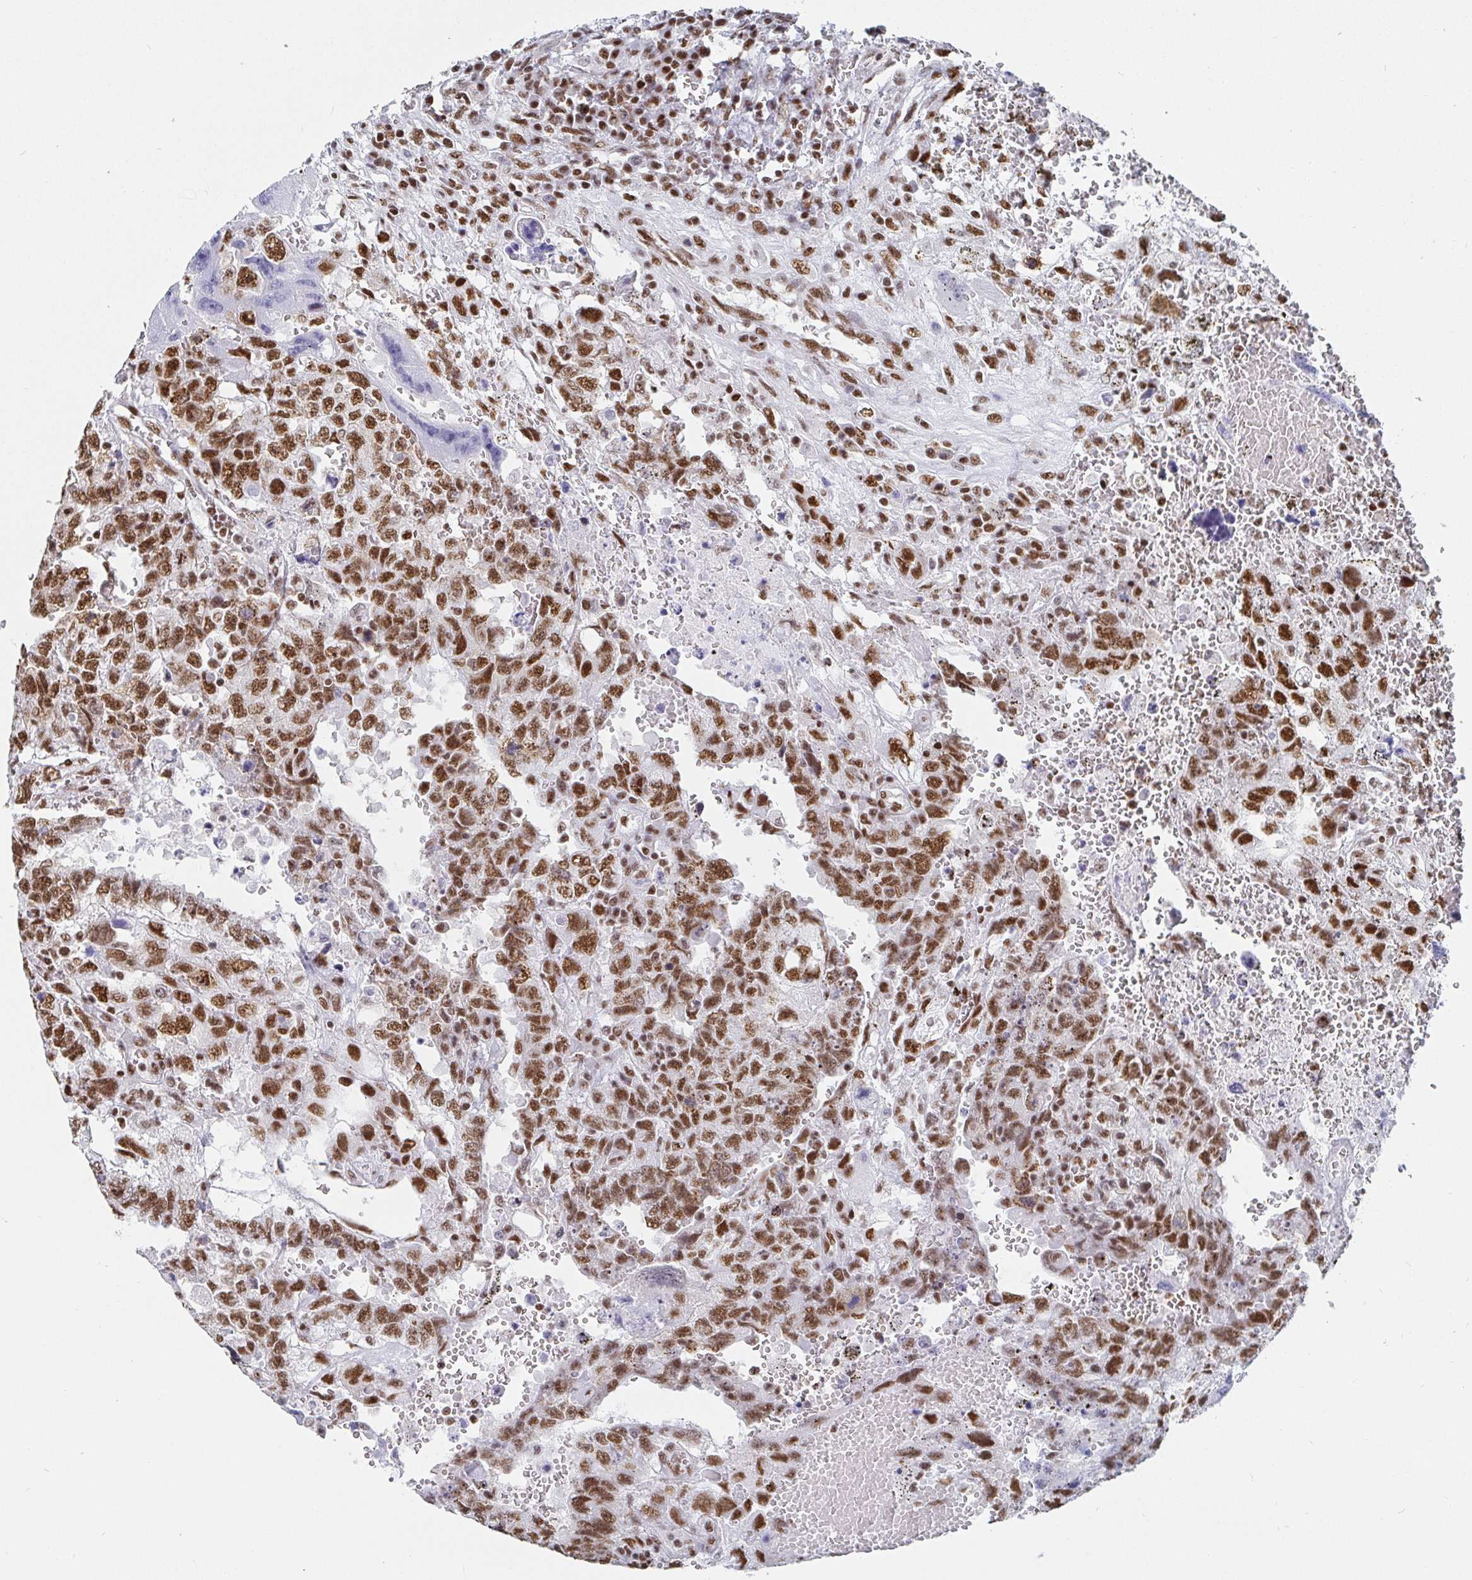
{"staining": {"intensity": "strong", "quantity": ">75%", "location": "nuclear"}, "tissue": "testis cancer", "cell_type": "Tumor cells", "image_type": "cancer", "snomed": [{"axis": "morphology", "description": "Carcinoma, Embryonal, NOS"}, {"axis": "topography", "description": "Testis"}], "caption": "Testis cancer stained with immunohistochemistry (IHC) demonstrates strong nuclear expression in approximately >75% of tumor cells.", "gene": "EWSR1", "patient": {"sex": "male", "age": 26}}